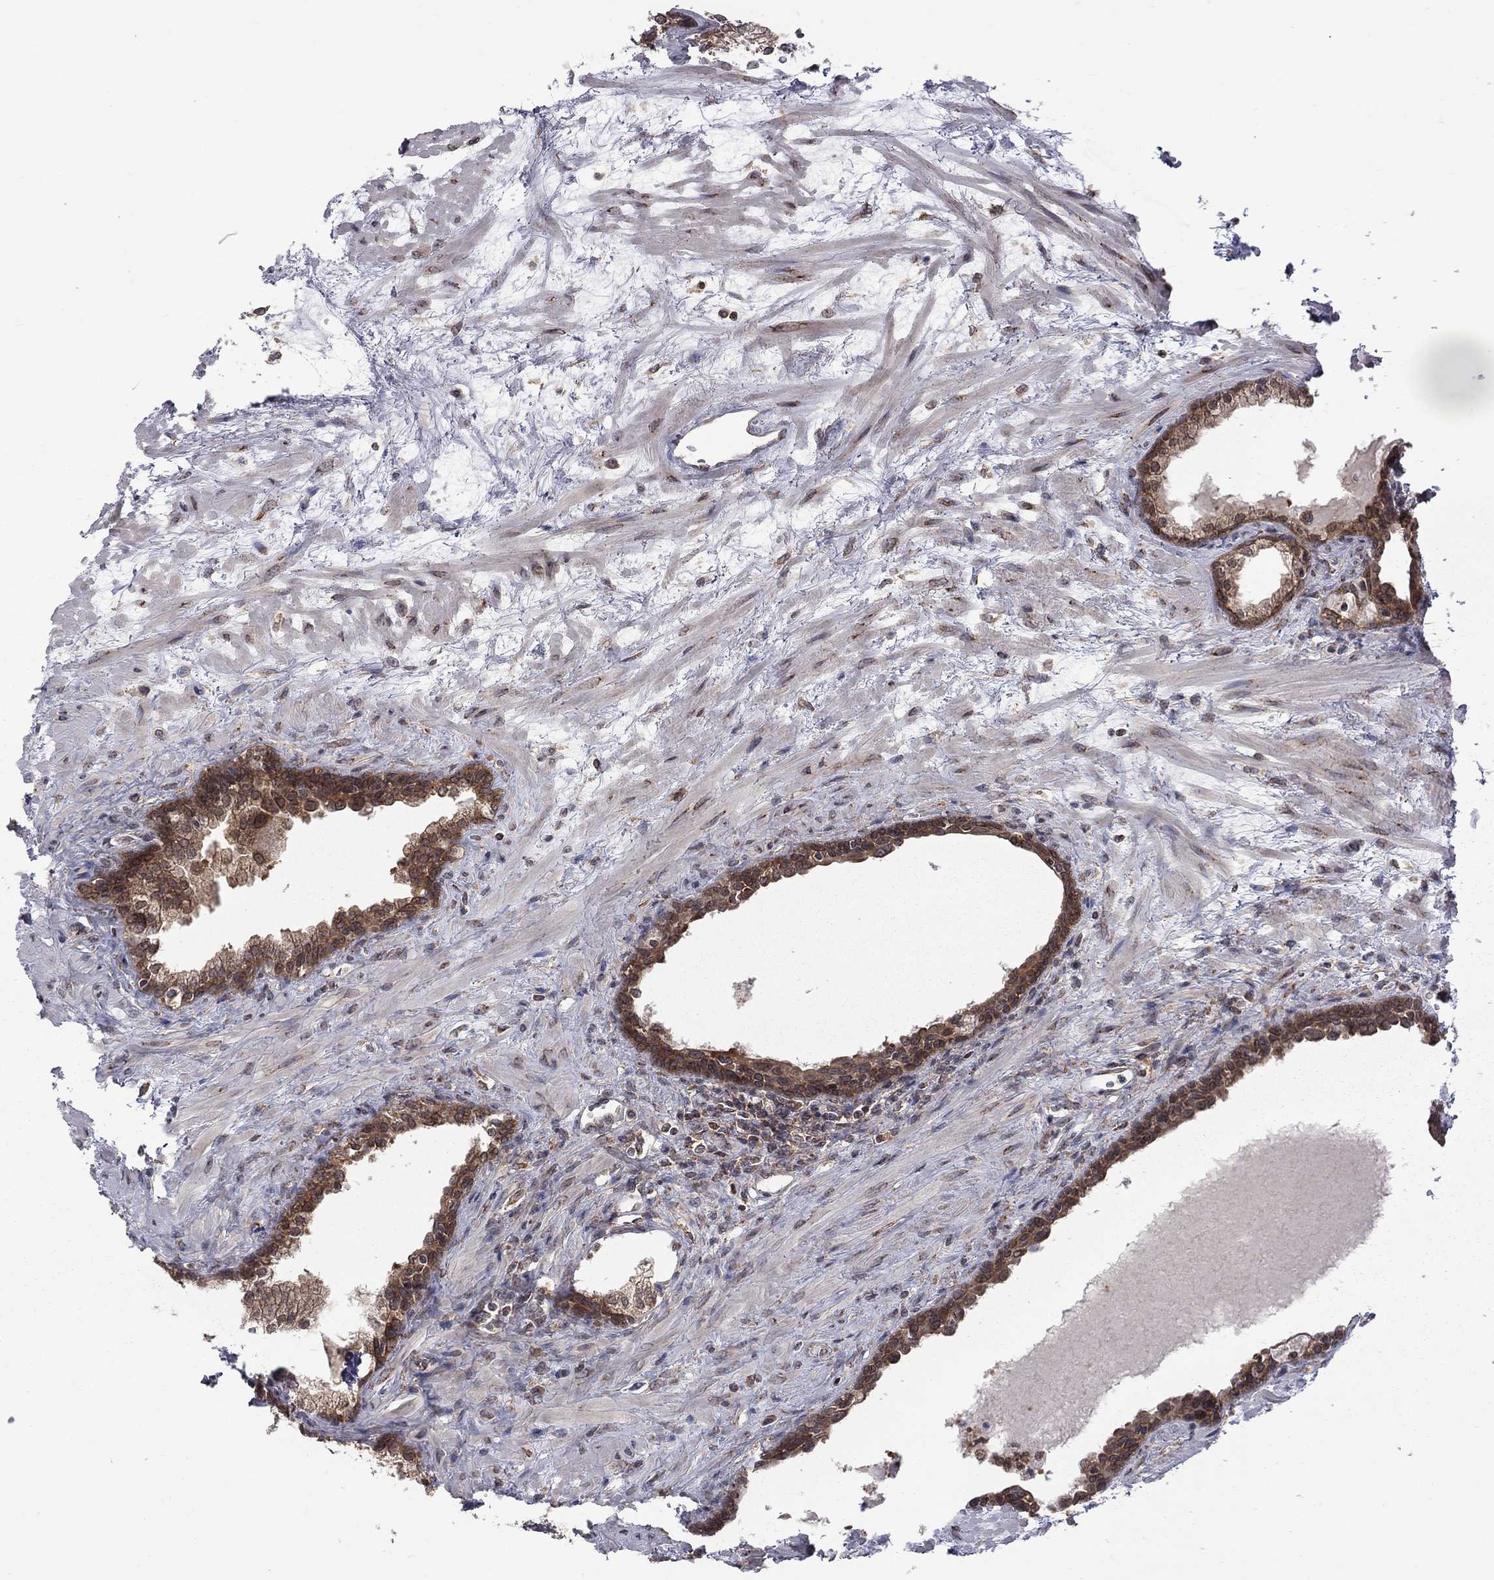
{"staining": {"intensity": "strong", "quantity": ">75%", "location": "cytoplasmic/membranous"}, "tissue": "prostate", "cell_type": "Glandular cells", "image_type": "normal", "snomed": [{"axis": "morphology", "description": "Normal tissue, NOS"}, {"axis": "topography", "description": "Prostate"}], "caption": "A high-resolution photomicrograph shows immunohistochemistry staining of unremarkable prostate, which exhibits strong cytoplasmic/membranous staining in approximately >75% of glandular cells.", "gene": "NAA50", "patient": {"sex": "male", "age": 63}}